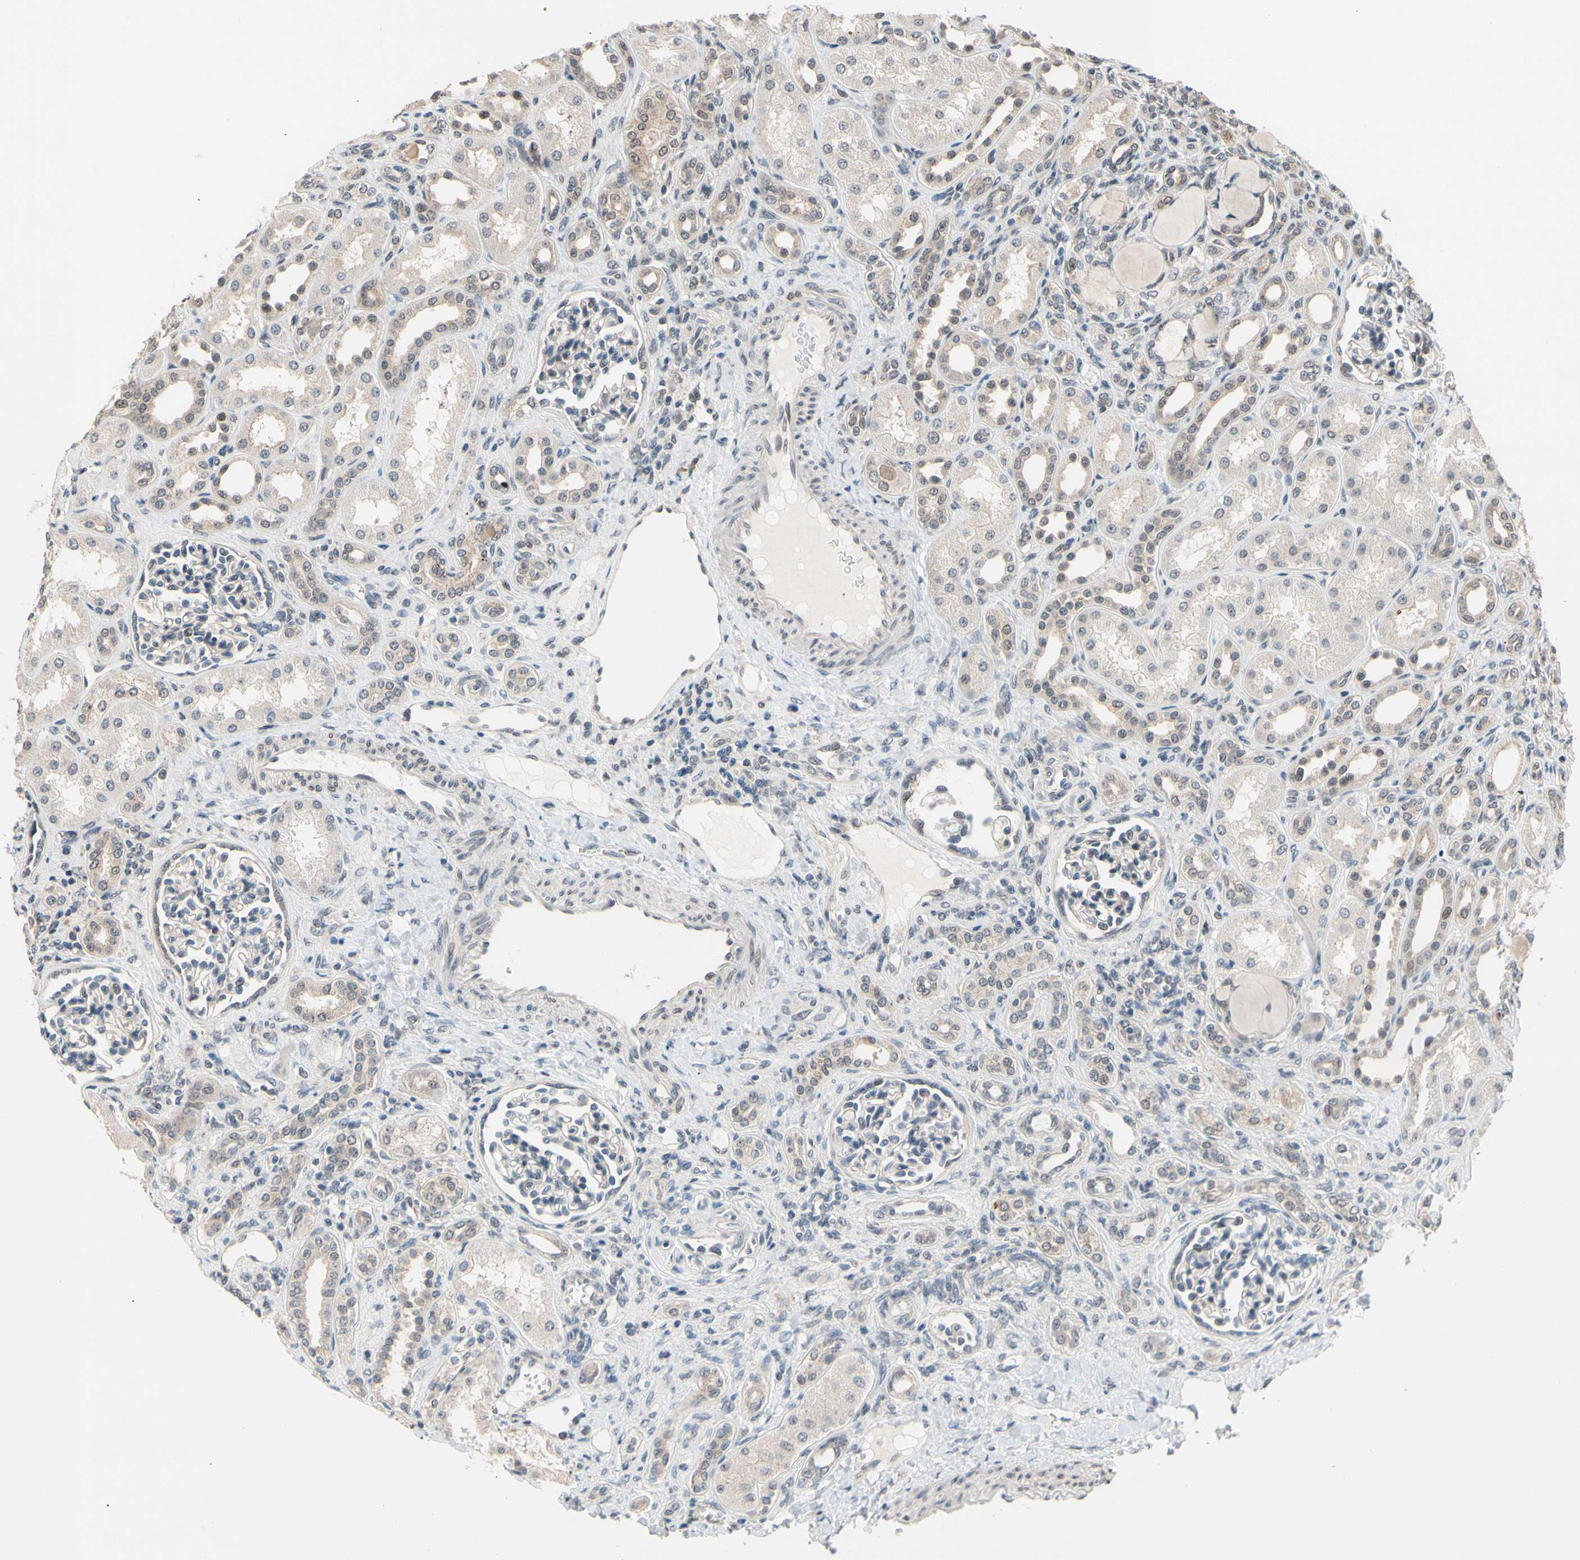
{"staining": {"intensity": "weak", "quantity": "<25%", "location": "cytoplasmic/membranous"}, "tissue": "kidney", "cell_type": "Cells in glomeruli", "image_type": "normal", "snomed": [{"axis": "morphology", "description": "Normal tissue, NOS"}, {"axis": "topography", "description": "Kidney"}], "caption": "IHC photomicrograph of normal kidney: kidney stained with DAB (3,3'-diaminobenzidine) shows no significant protein staining in cells in glomeruli.", "gene": "NGEF", "patient": {"sex": "male", "age": 7}}